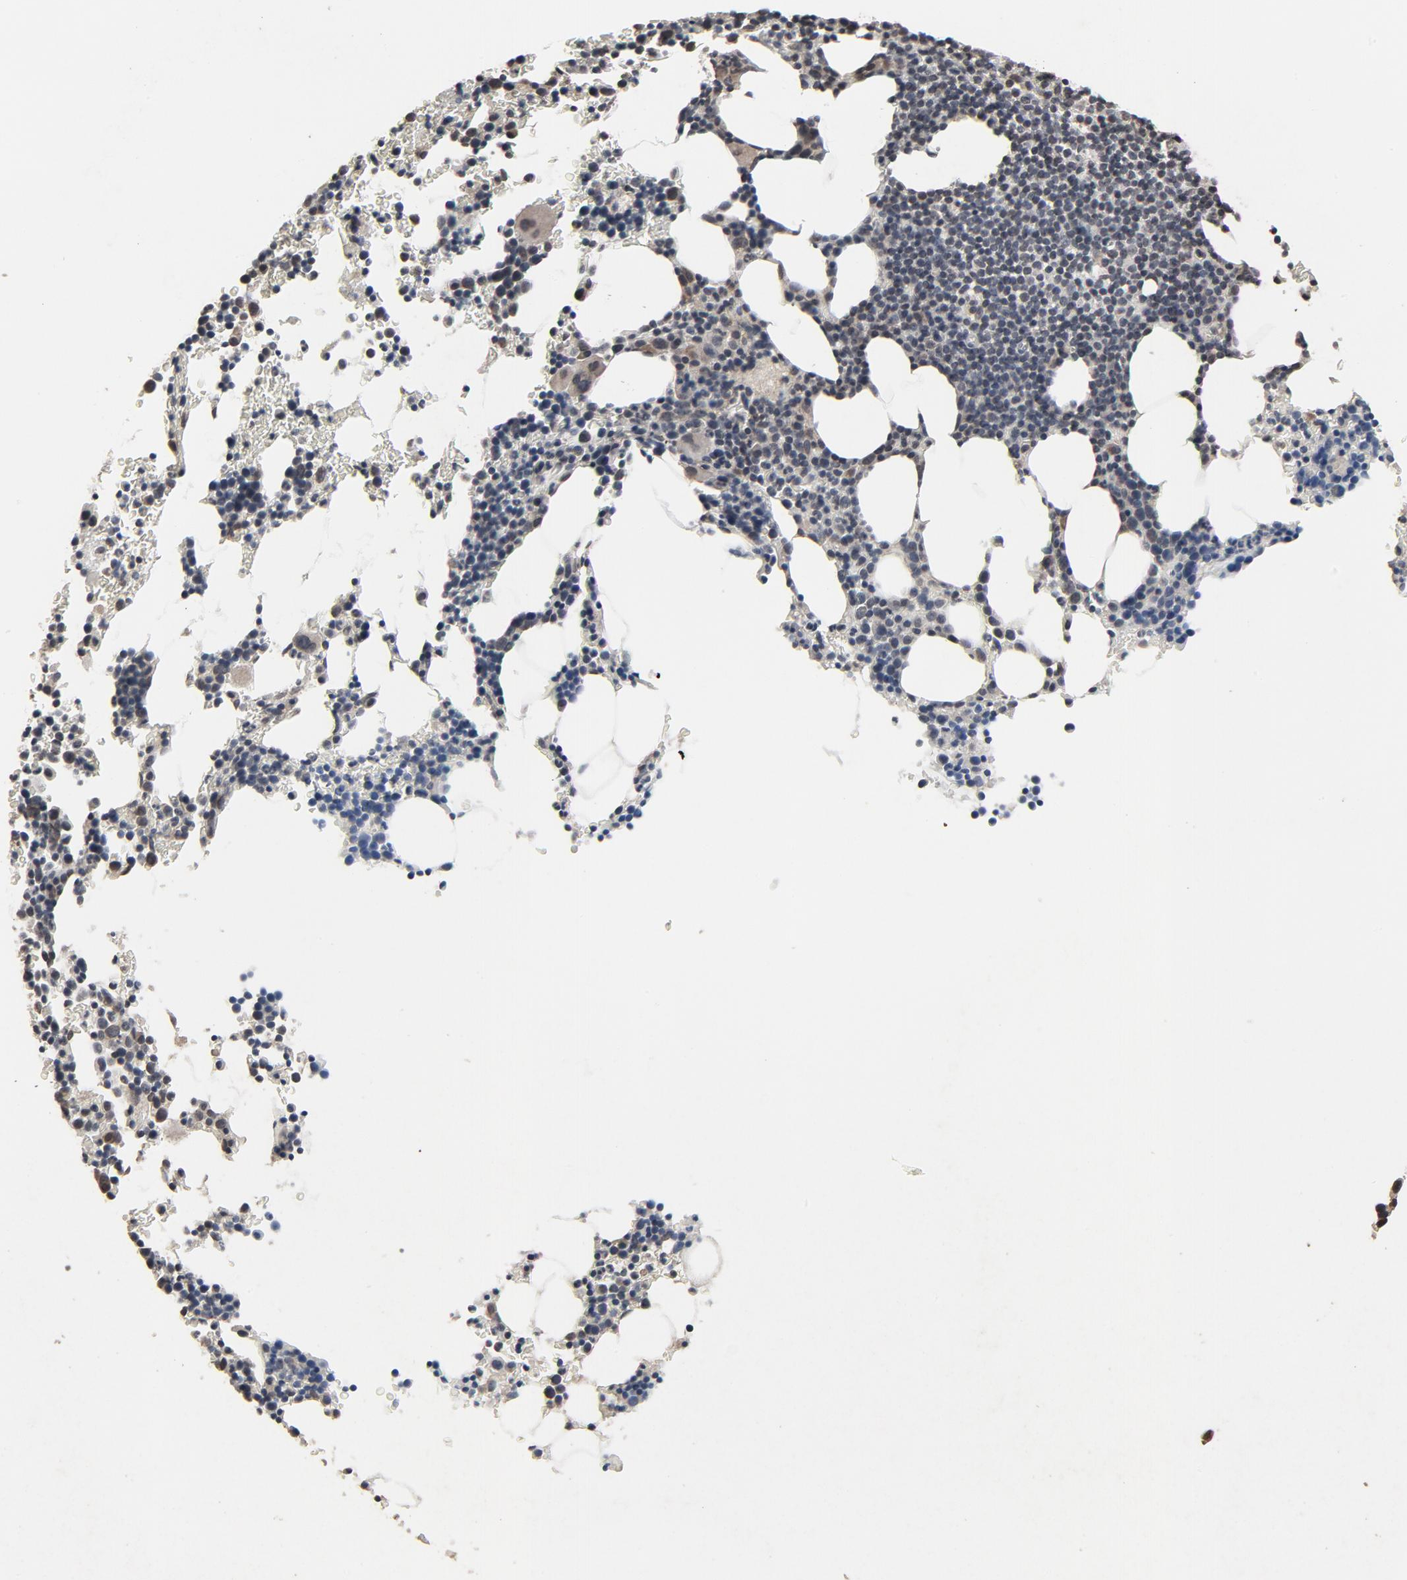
{"staining": {"intensity": "weak", "quantity": "<25%", "location": "nuclear"}, "tissue": "bone marrow", "cell_type": "Hematopoietic cells", "image_type": "normal", "snomed": [{"axis": "morphology", "description": "Normal tissue, NOS"}, {"axis": "topography", "description": "Bone marrow"}], "caption": "High power microscopy micrograph of an immunohistochemistry micrograph of normal bone marrow, revealing no significant staining in hematopoietic cells. Brightfield microscopy of IHC stained with DAB (brown) and hematoxylin (blue), captured at high magnification.", "gene": "POM121", "patient": {"sex": "female", "age": 78}}